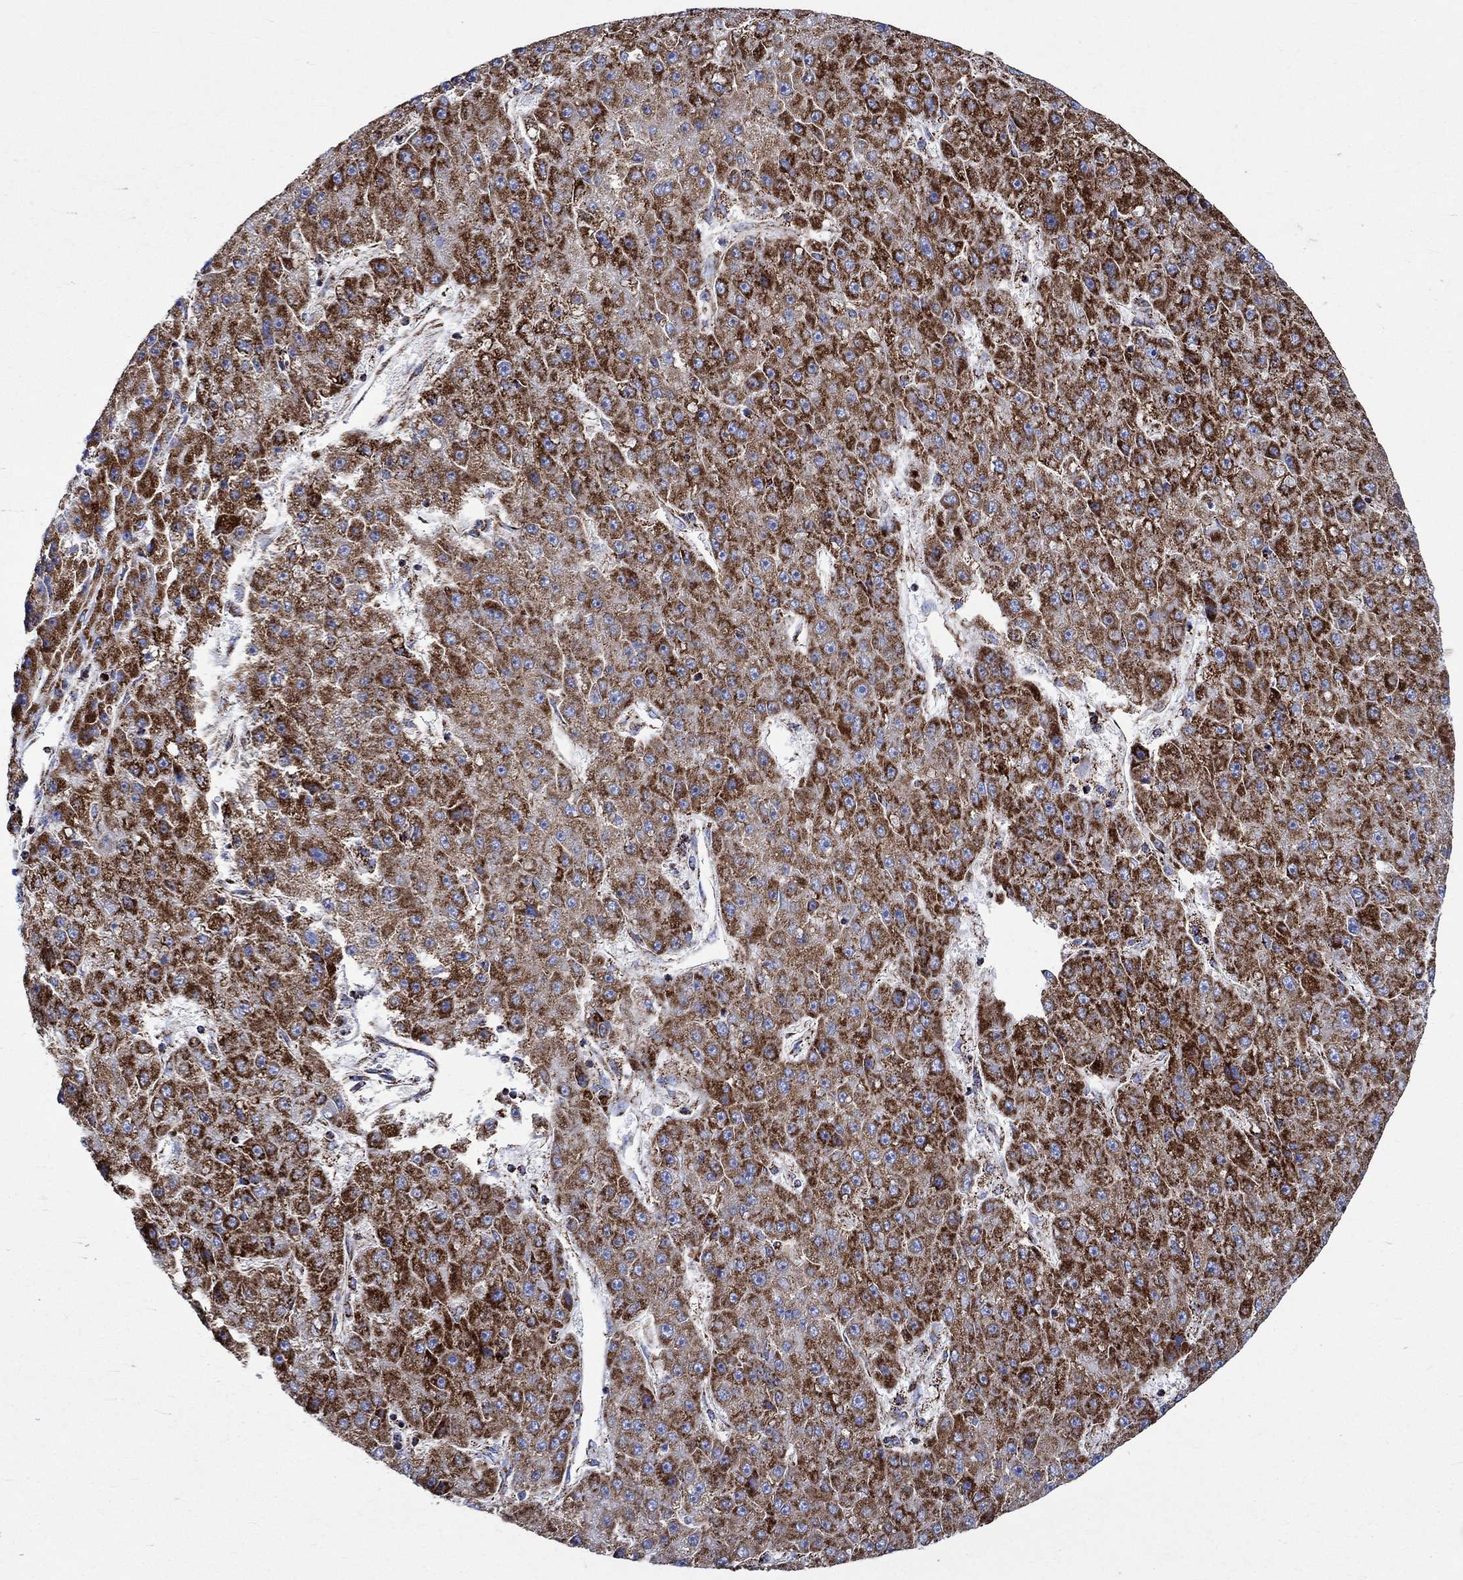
{"staining": {"intensity": "strong", "quantity": ">75%", "location": "cytoplasmic/membranous"}, "tissue": "liver cancer", "cell_type": "Tumor cells", "image_type": "cancer", "snomed": [{"axis": "morphology", "description": "Carcinoma, Hepatocellular, NOS"}, {"axis": "topography", "description": "Liver"}], "caption": "This photomicrograph exhibits immunohistochemistry staining of liver cancer, with high strong cytoplasmic/membranous expression in about >75% of tumor cells.", "gene": "RCE1", "patient": {"sex": "male", "age": 67}}